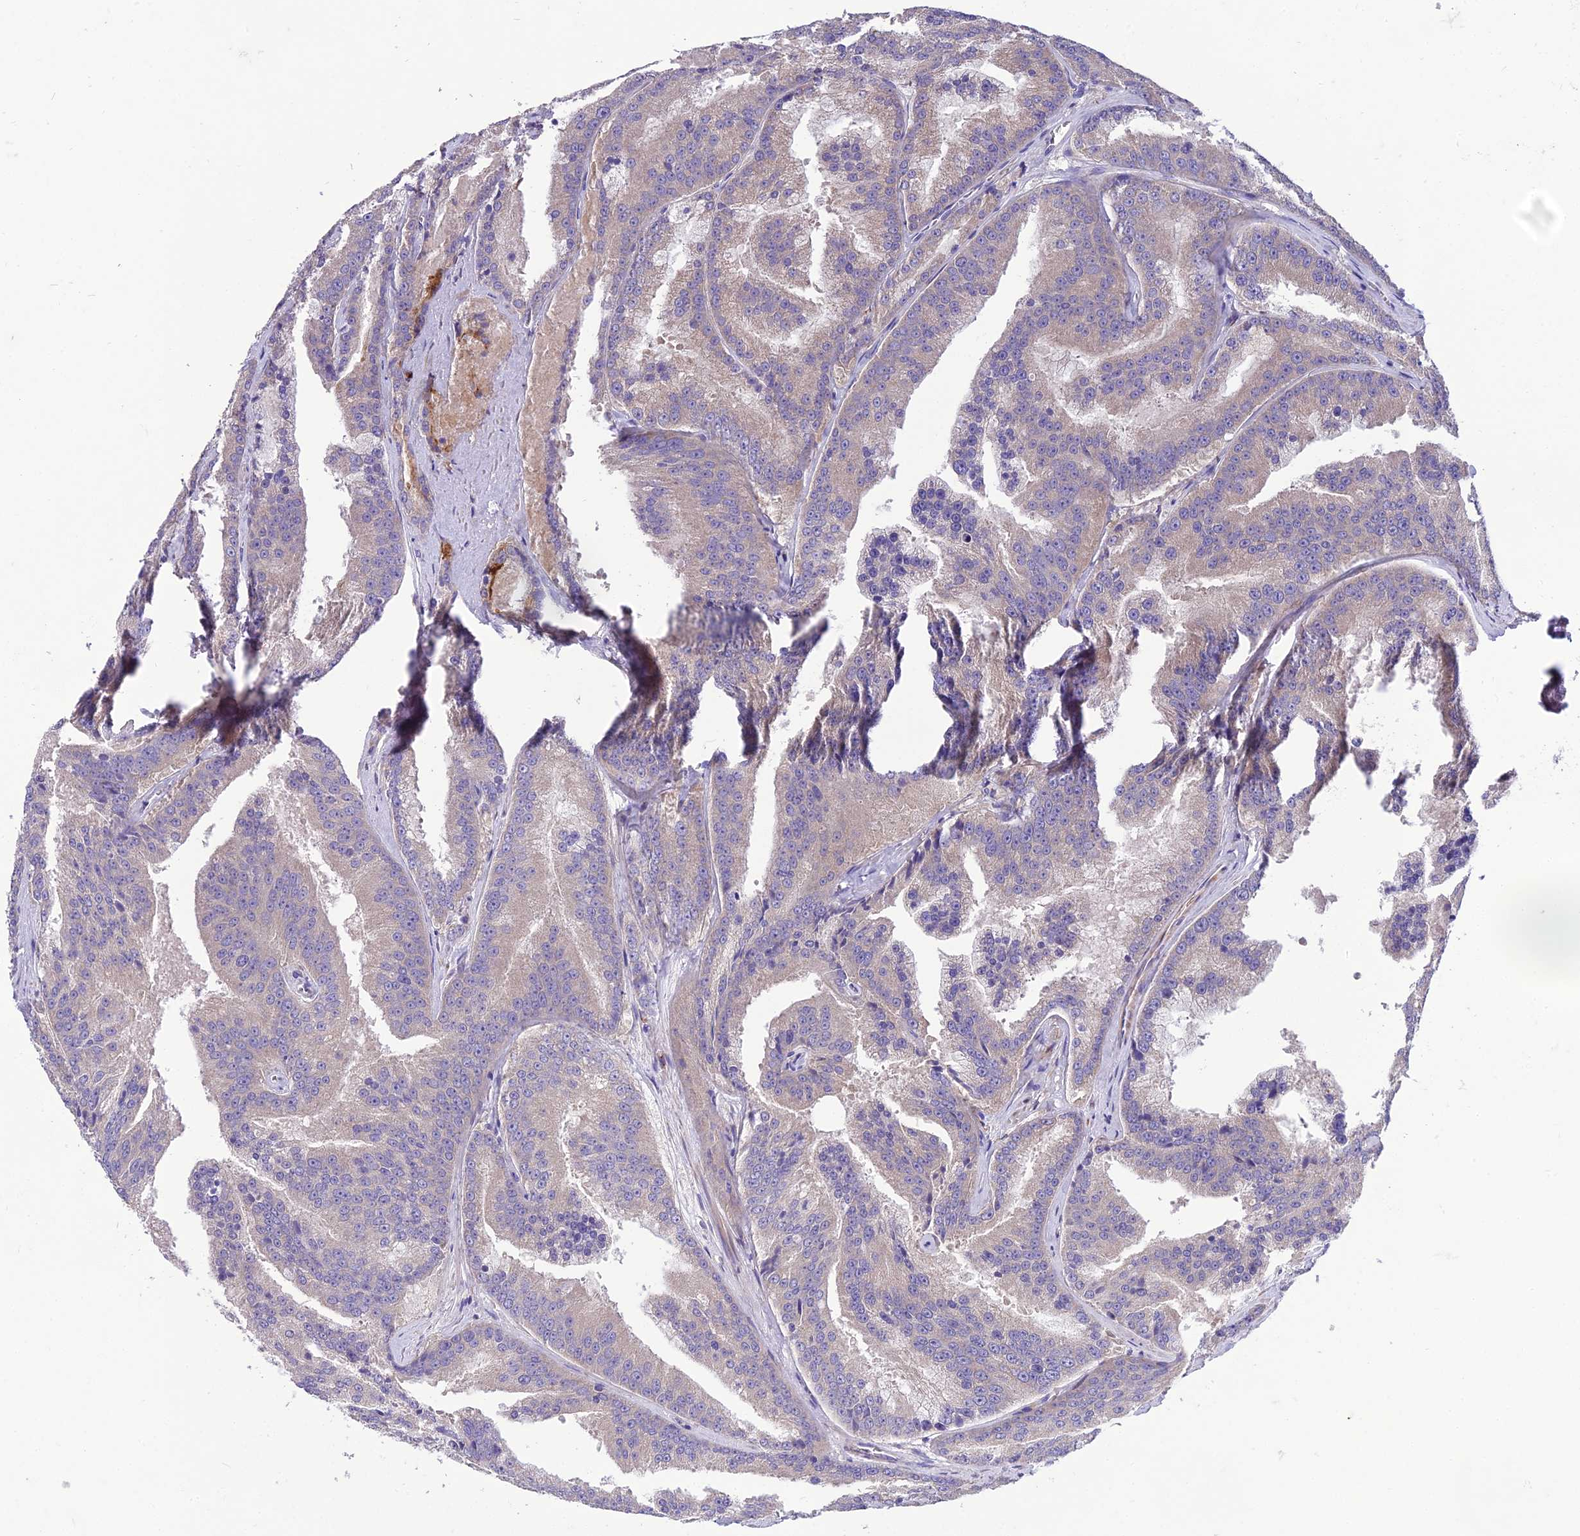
{"staining": {"intensity": "negative", "quantity": "none", "location": "none"}, "tissue": "prostate cancer", "cell_type": "Tumor cells", "image_type": "cancer", "snomed": [{"axis": "morphology", "description": "Adenocarcinoma, High grade"}, {"axis": "topography", "description": "Prostate"}], "caption": "High-grade adenocarcinoma (prostate) was stained to show a protein in brown. There is no significant expression in tumor cells. (Immunohistochemistry (ihc), brightfield microscopy, high magnification).", "gene": "ADIPOR2", "patient": {"sex": "male", "age": 61}}